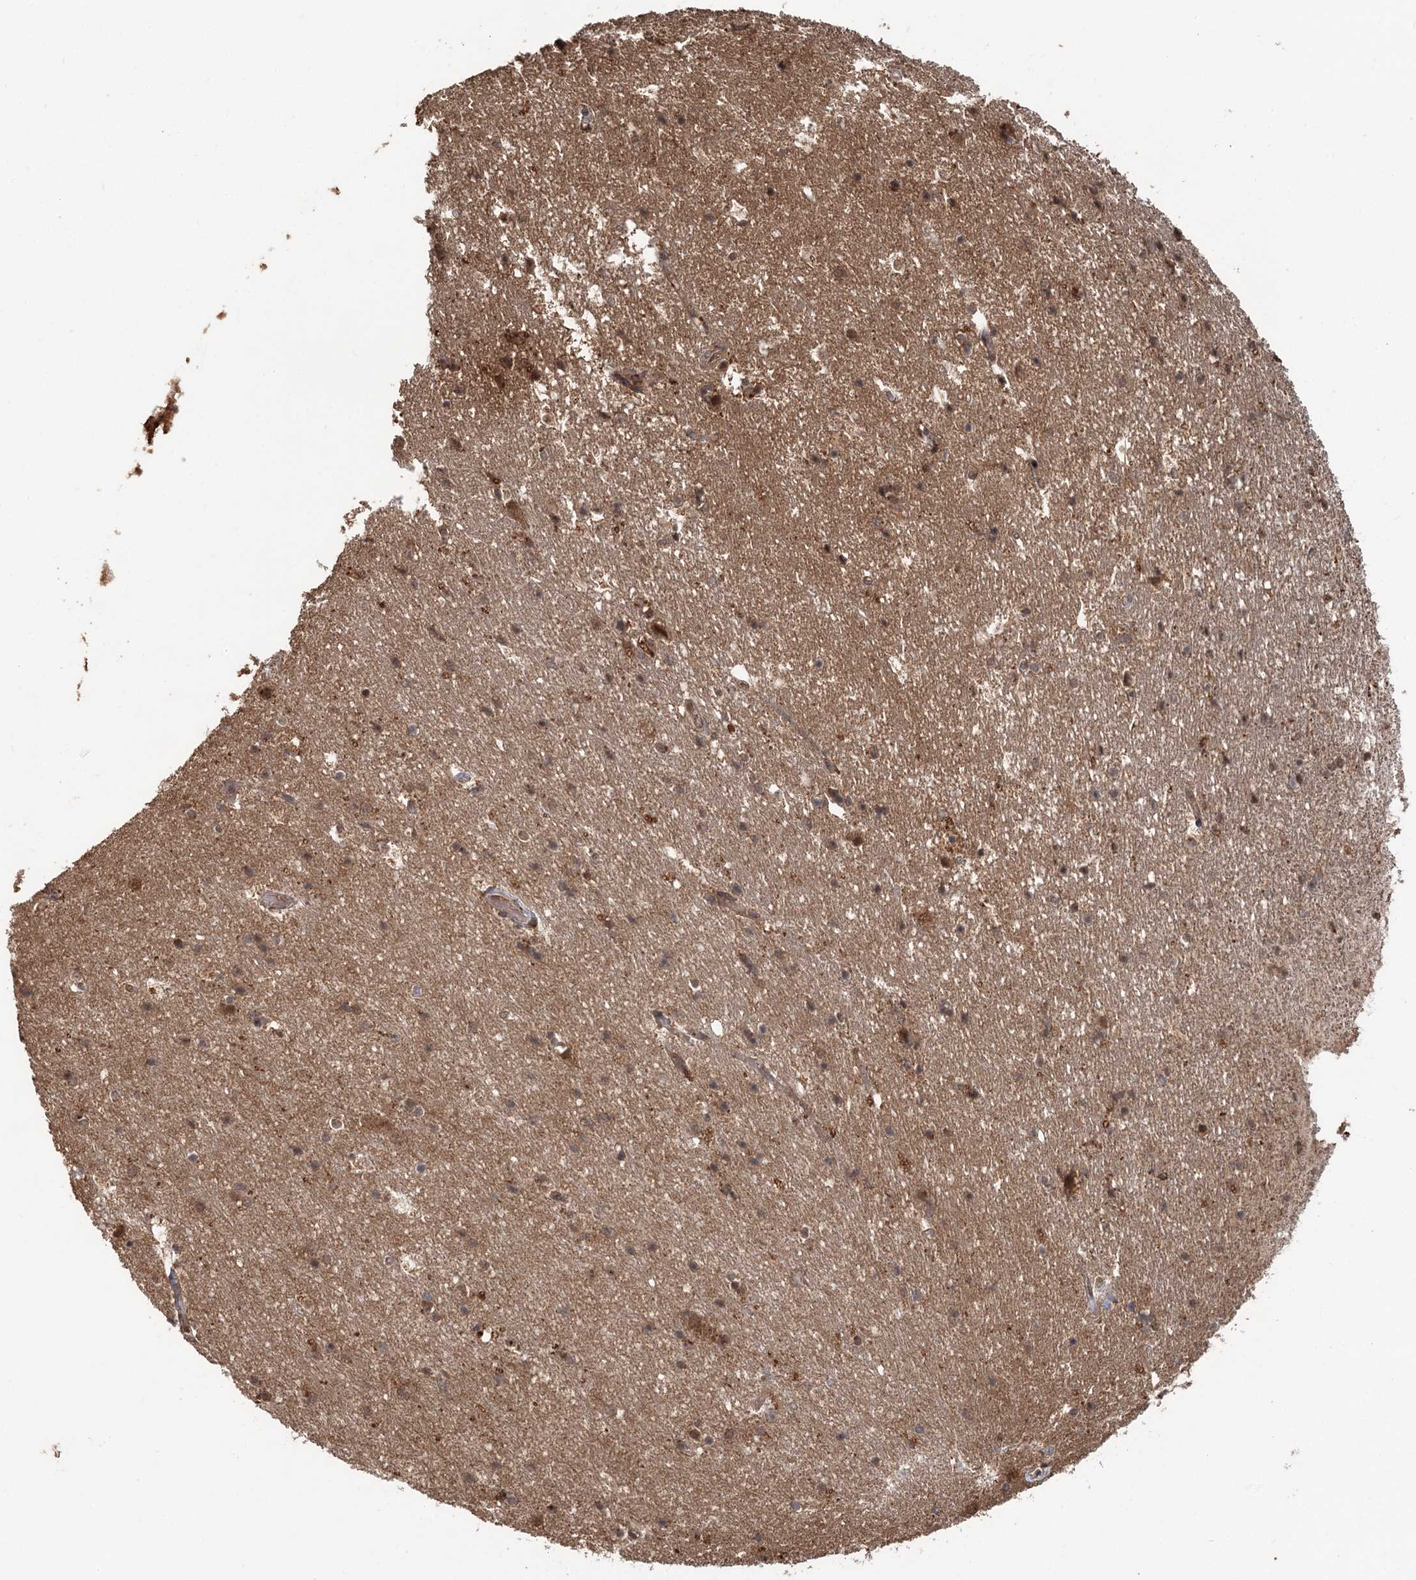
{"staining": {"intensity": "moderate", "quantity": "25%-75%", "location": "cytoplasmic/membranous,nuclear"}, "tissue": "hippocampus", "cell_type": "Glial cells", "image_type": "normal", "snomed": [{"axis": "morphology", "description": "Normal tissue, NOS"}, {"axis": "topography", "description": "Hippocampus"}], "caption": "Hippocampus stained with a brown dye displays moderate cytoplasmic/membranous,nuclear positive staining in about 25%-75% of glial cells.", "gene": "N6AMT1", "patient": {"sex": "female", "age": 52}}